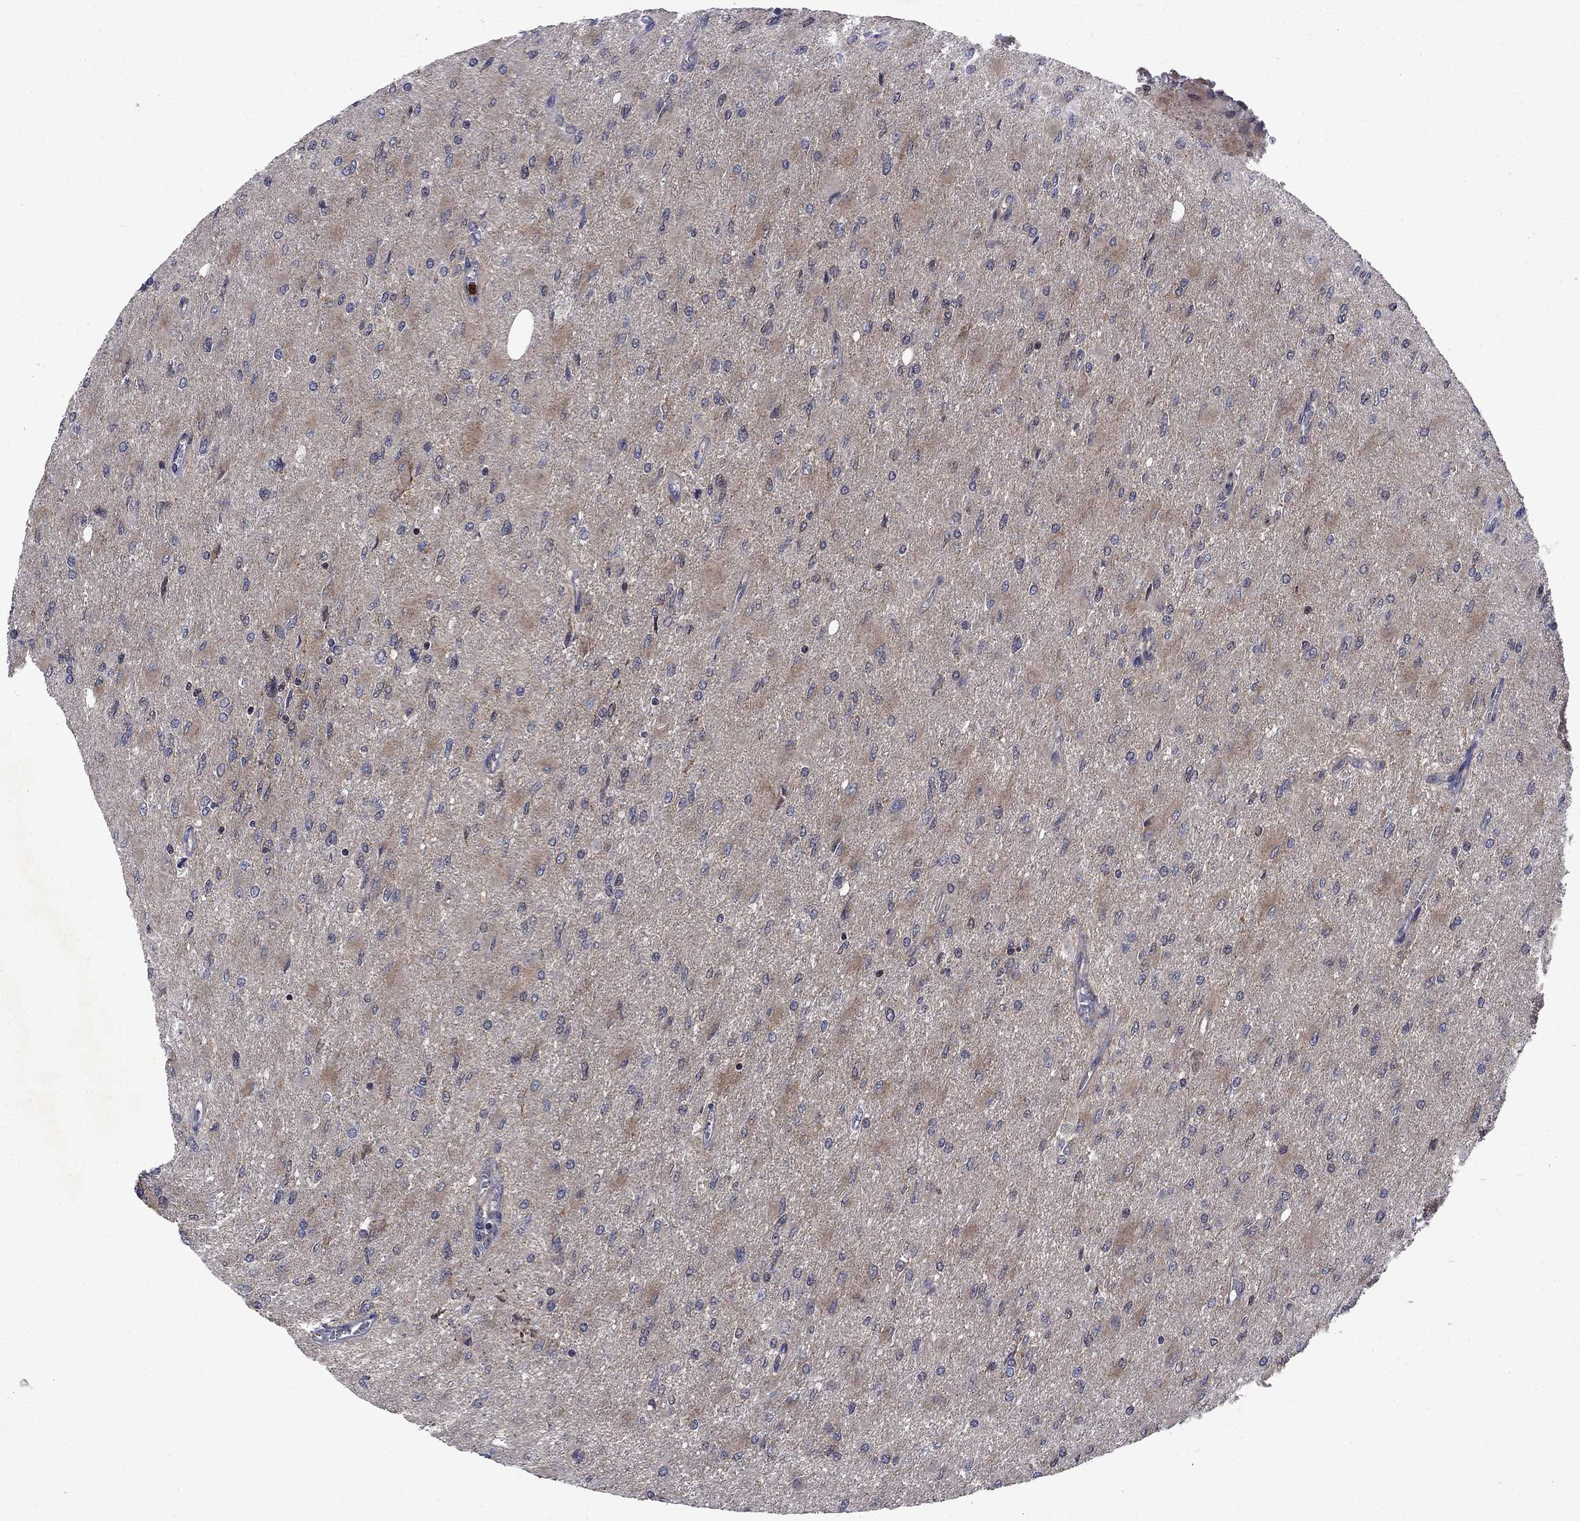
{"staining": {"intensity": "weak", "quantity": "25%-75%", "location": "cytoplasmic/membranous"}, "tissue": "glioma", "cell_type": "Tumor cells", "image_type": "cancer", "snomed": [{"axis": "morphology", "description": "Glioma, malignant, High grade"}, {"axis": "topography", "description": "Cerebral cortex"}], "caption": "Immunohistochemistry (IHC) photomicrograph of human malignant high-grade glioma stained for a protein (brown), which demonstrates low levels of weak cytoplasmic/membranous staining in approximately 25%-75% of tumor cells.", "gene": "TMEM33", "patient": {"sex": "female", "age": 36}}